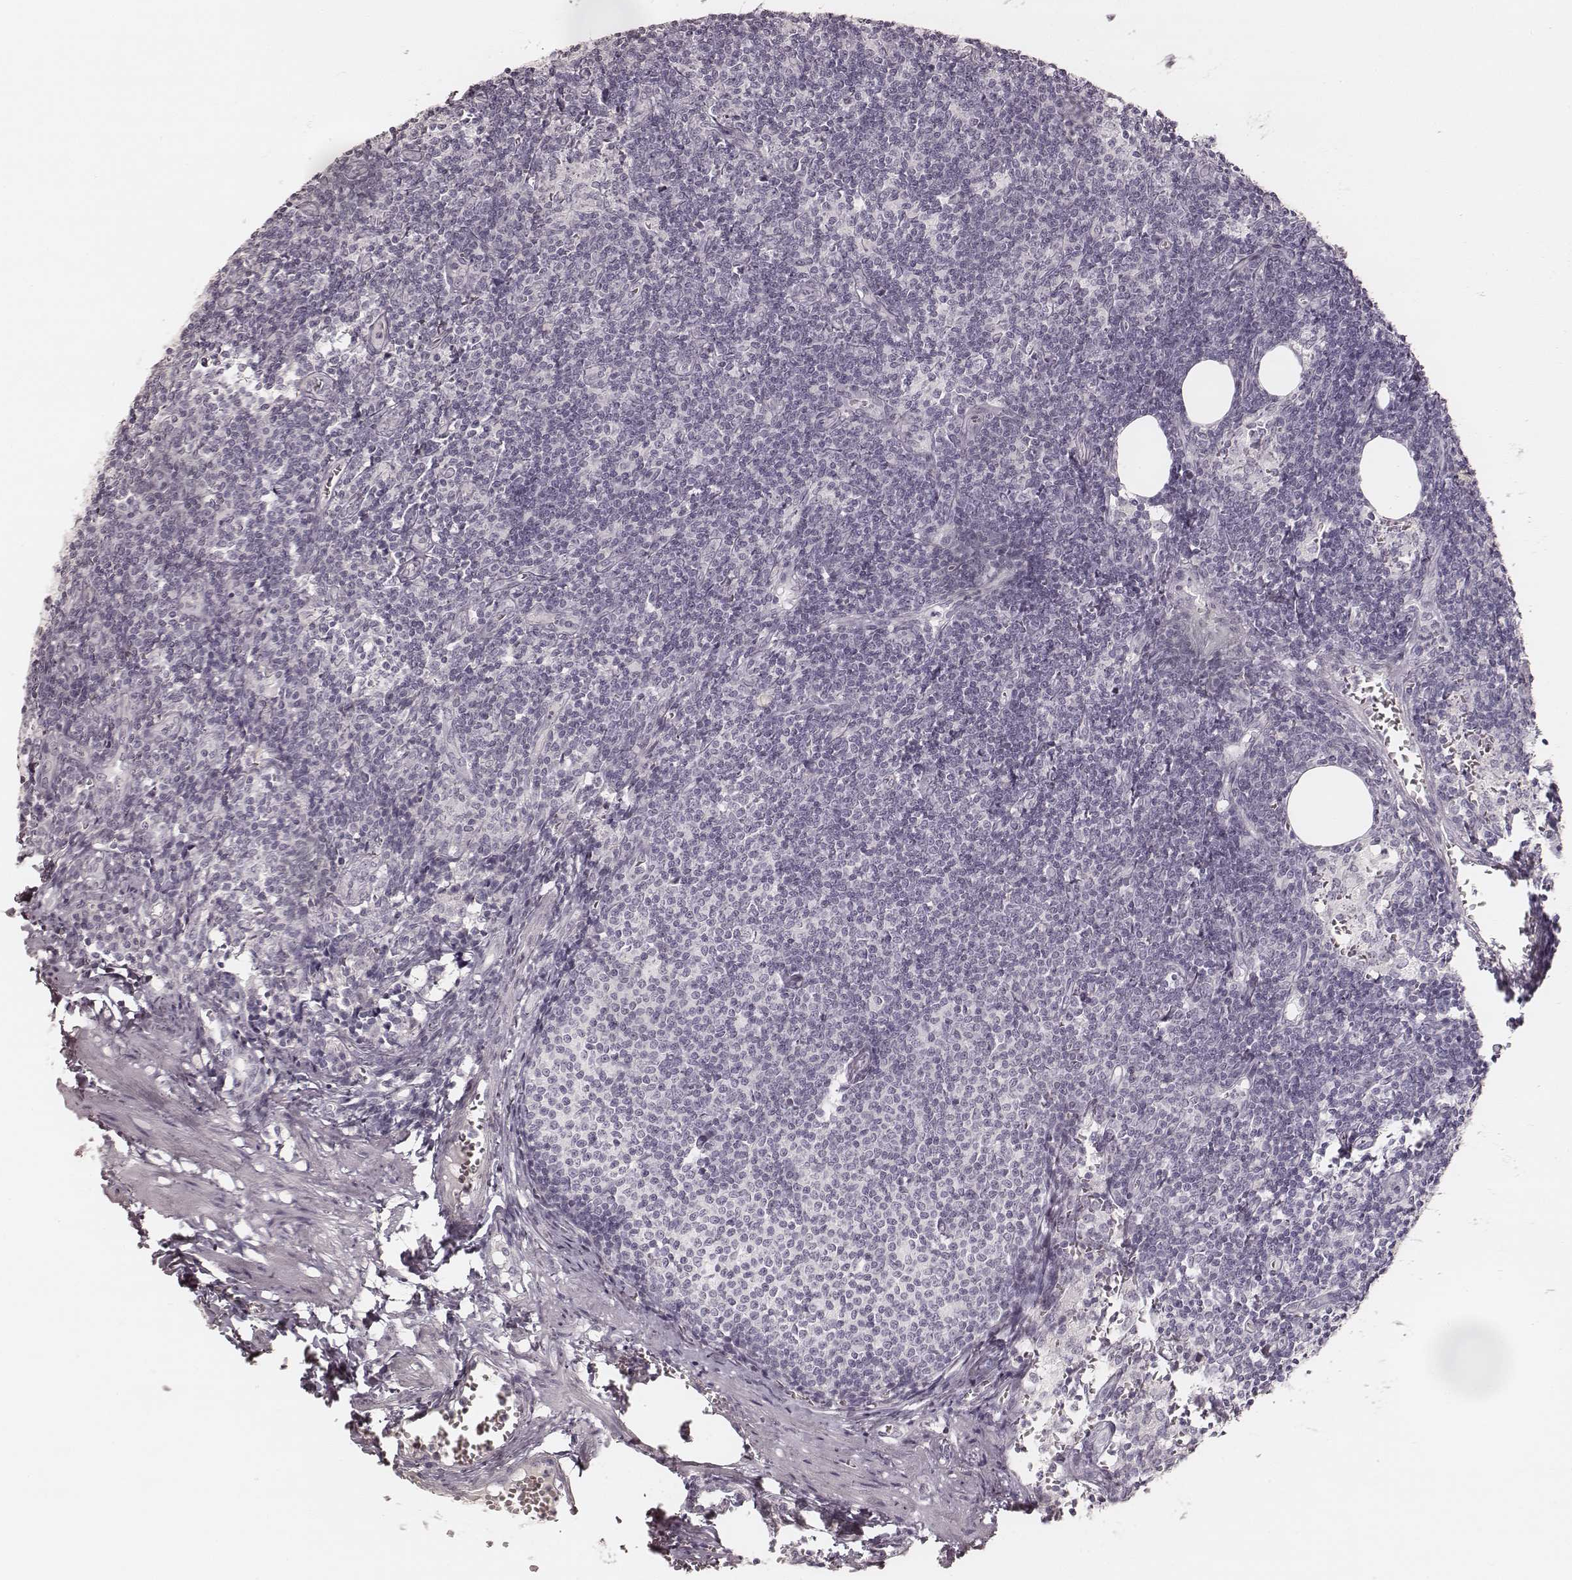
{"staining": {"intensity": "negative", "quantity": "none", "location": "none"}, "tissue": "lymph node", "cell_type": "Germinal center cells", "image_type": "normal", "snomed": [{"axis": "morphology", "description": "Normal tissue, NOS"}, {"axis": "topography", "description": "Lymph node"}], "caption": "The micrograph exhibits no significant positivity in germinal center cells of lymph node. (Stains: DAB immunohistochemistry with hematoxylin counter stain, Microscopy: brightfield microscopy at high magnification).", "gene": "KRT26", "patient": {"sex": "female", "age": 50}}